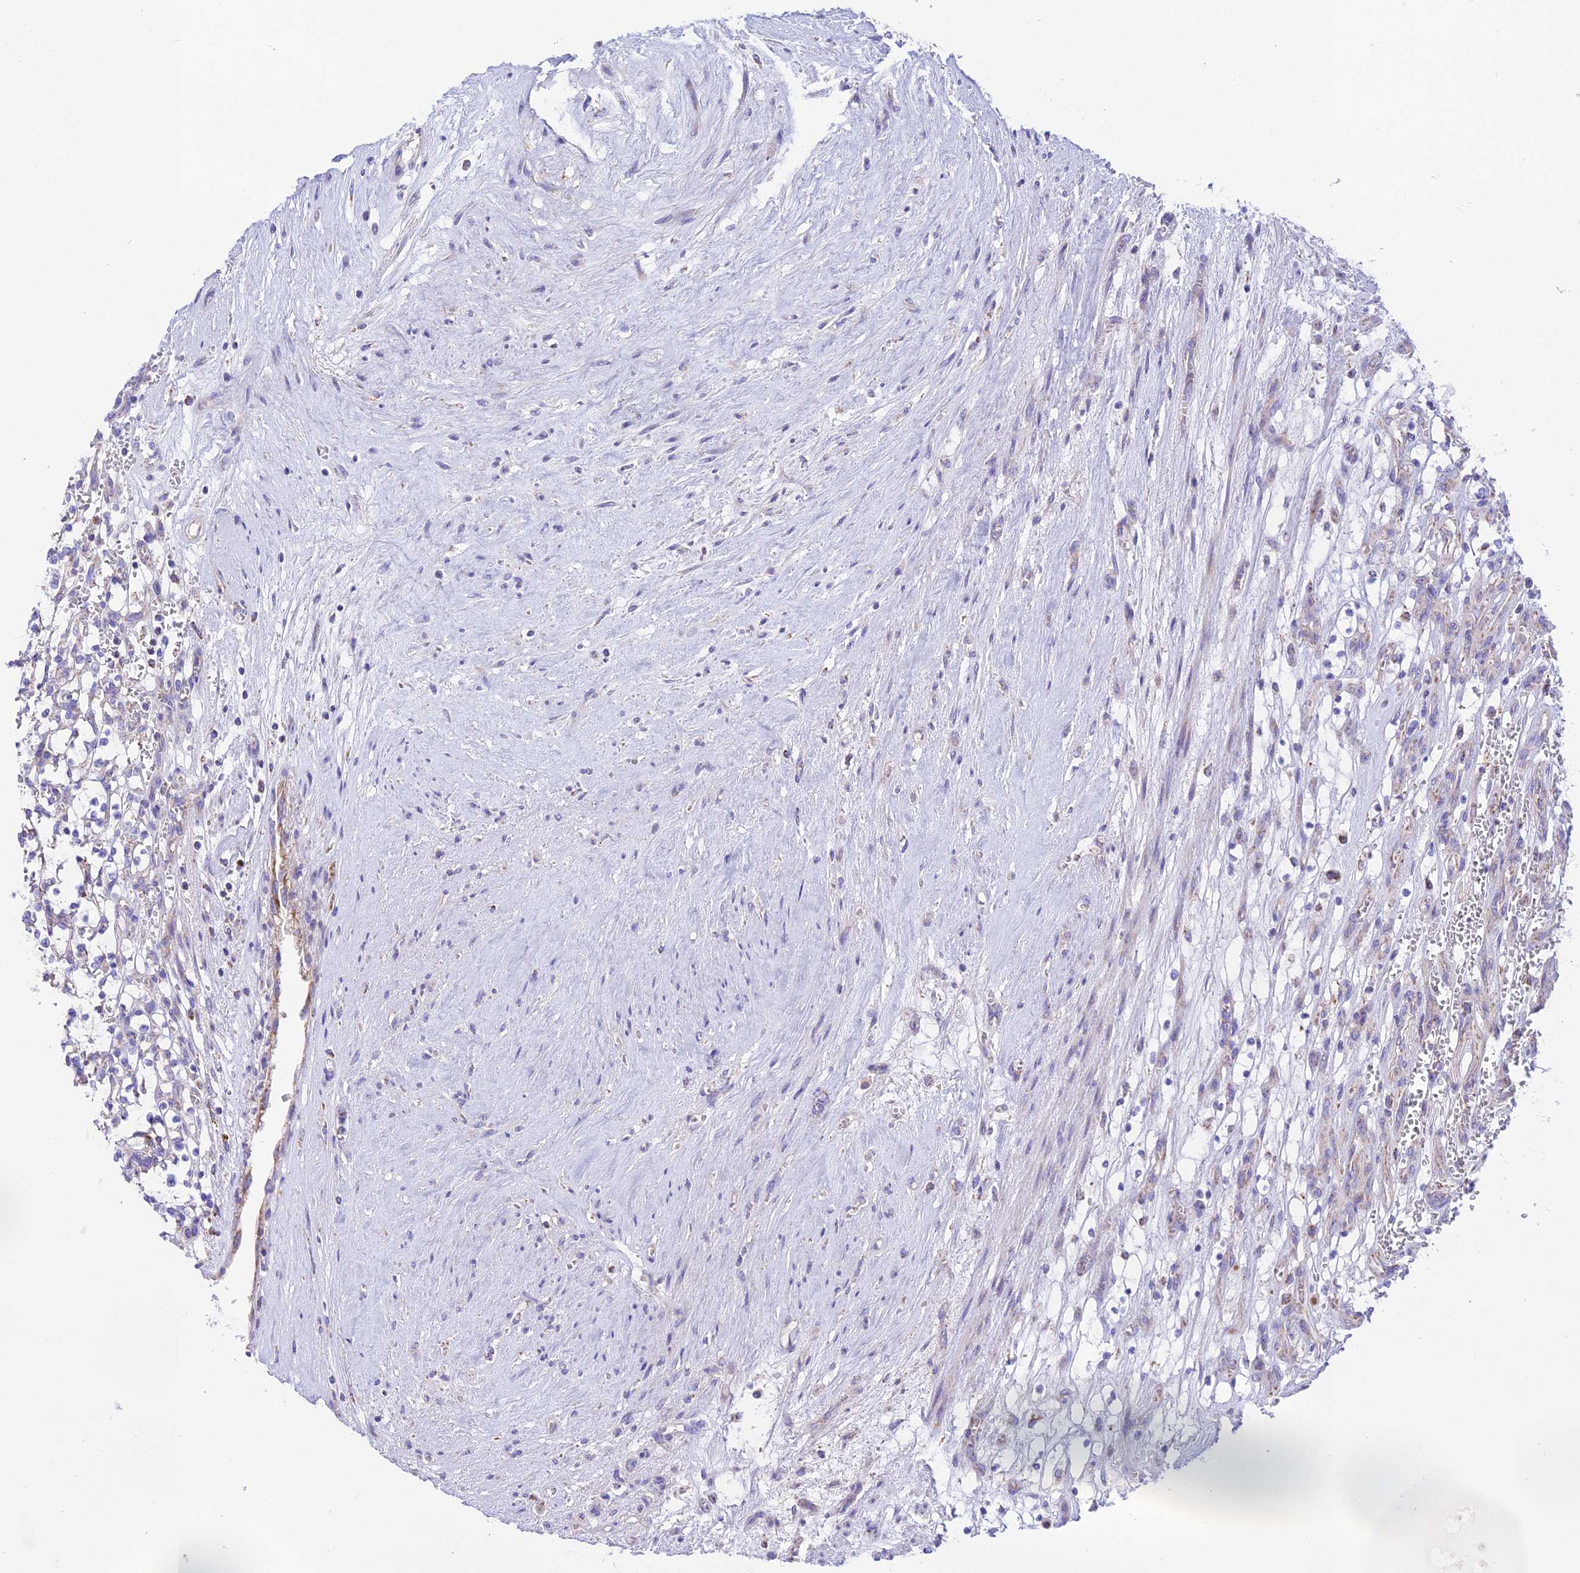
{"staining": {"intensity": "negative", "quantity": "none", "location": "none"}, "tissue": "renal cancer", "cell_type": "Tumor cells", "image_type": "cancer", "snomed": [{"axis": "morphology", "description": "Adenocarcinoma, NOS"}, {"axis": "topography", "description": "Kidney"}], "caption": "IHC micrograph of neoplastic tissue: renal cancer stained with DAB (3,3'-diaminobenzidine) exhibits no significant protein staining in tumor cells.", "gene": "HSDL2", "patient": {"sex": "female", "age": 69}}